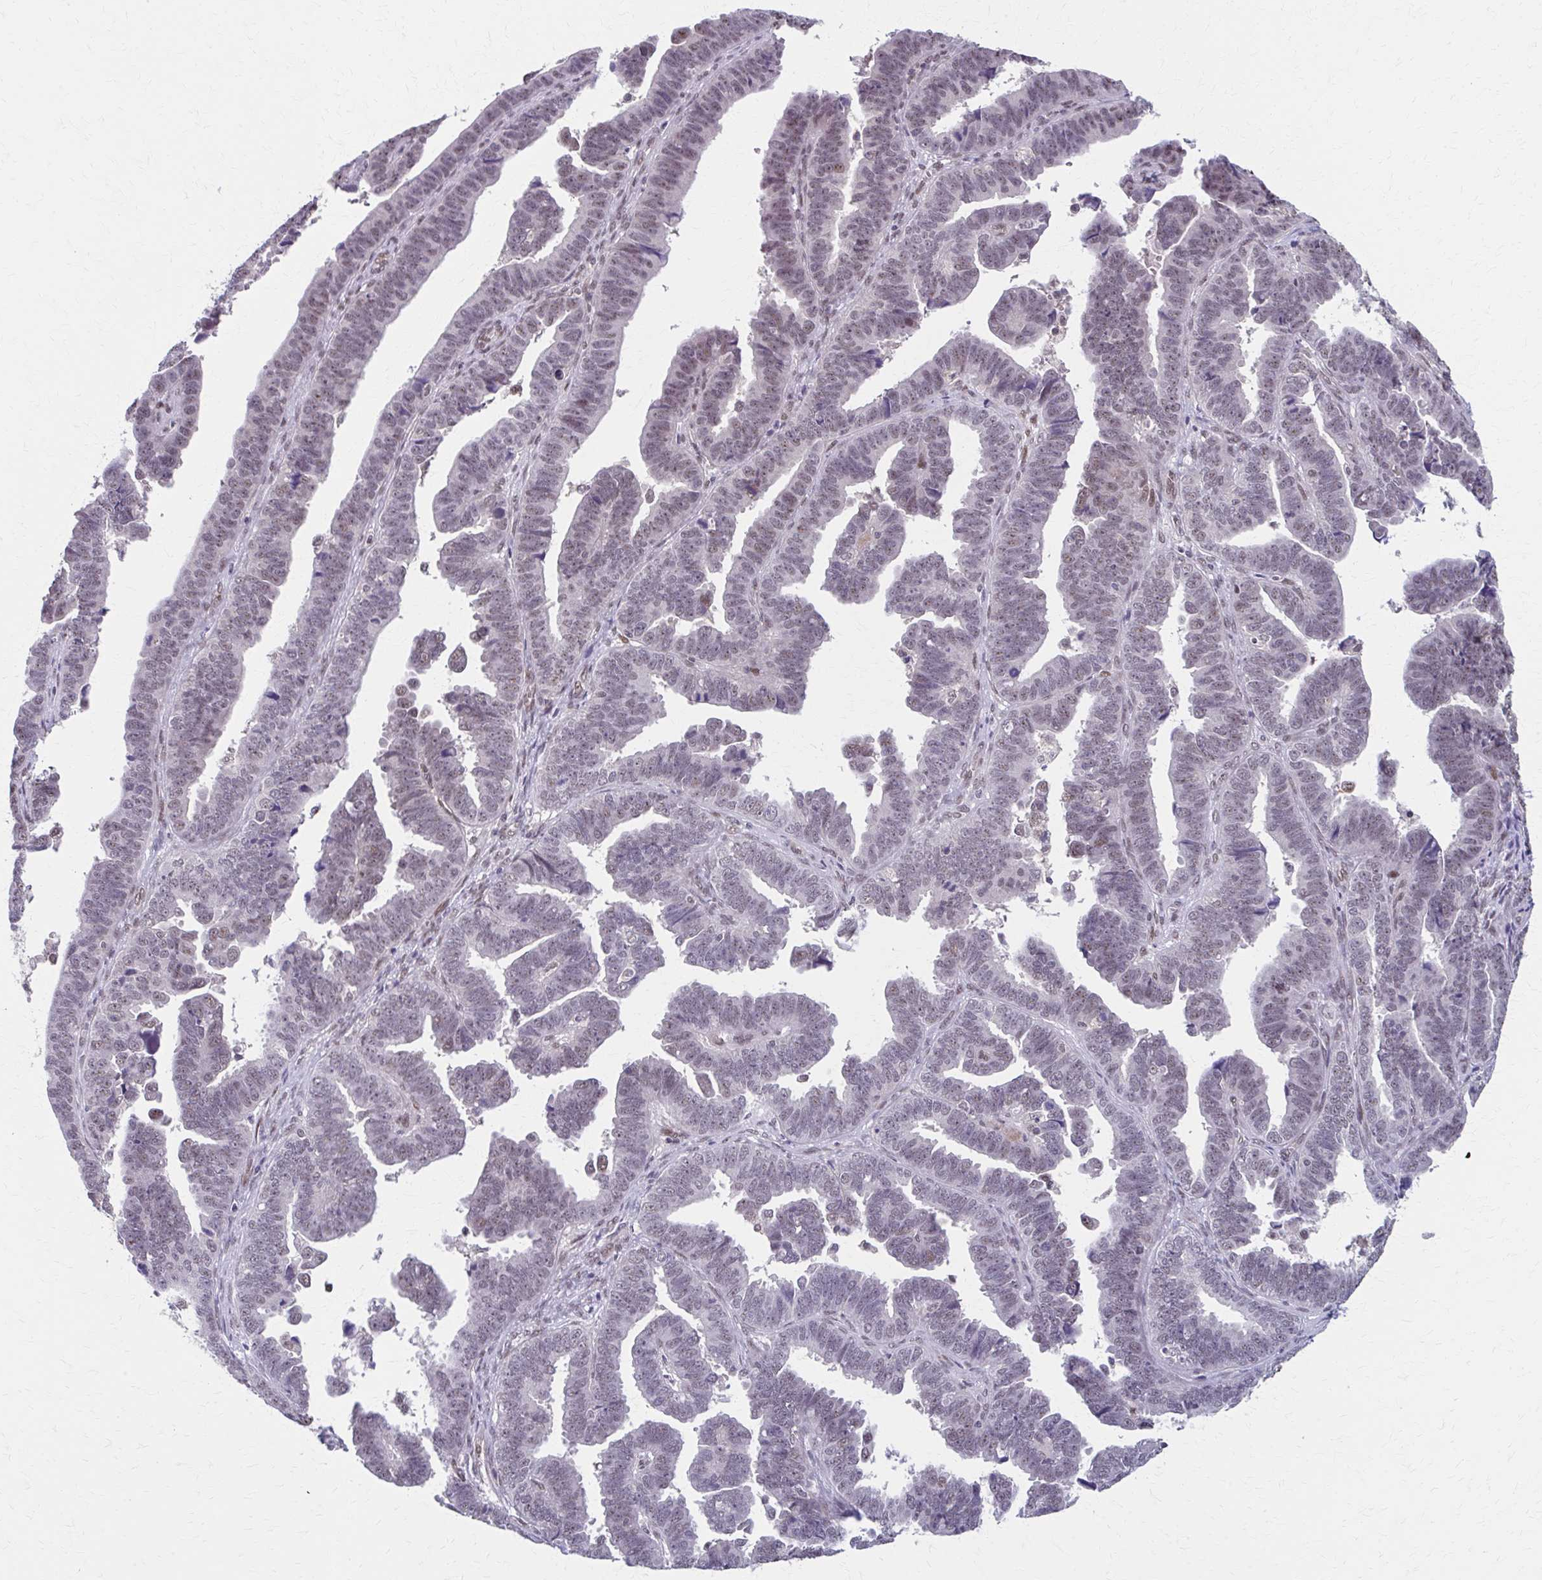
{"staining": {"intensity": "weak", "quantity": "25%-75%", "location": "nuclear"}, "tissue": "endometrial cancer", "cell_type": "Tumor cells", "image_type": "cancer", "snomed": [{"axis": "morphology", "description": "Adenocarcinoma, NOS"}, {"axis": "topography", "description": "Endometrium"}], "caption": "A brown stain labels weak nuclear staining of a protein in human adenocarcinoma (endometrial) tumor cells. The protein of interest is shown in brown color, while the nuclei are stained blue.", "gene": "SETBP1", "patient": {"sex": "female", "age": 75}}